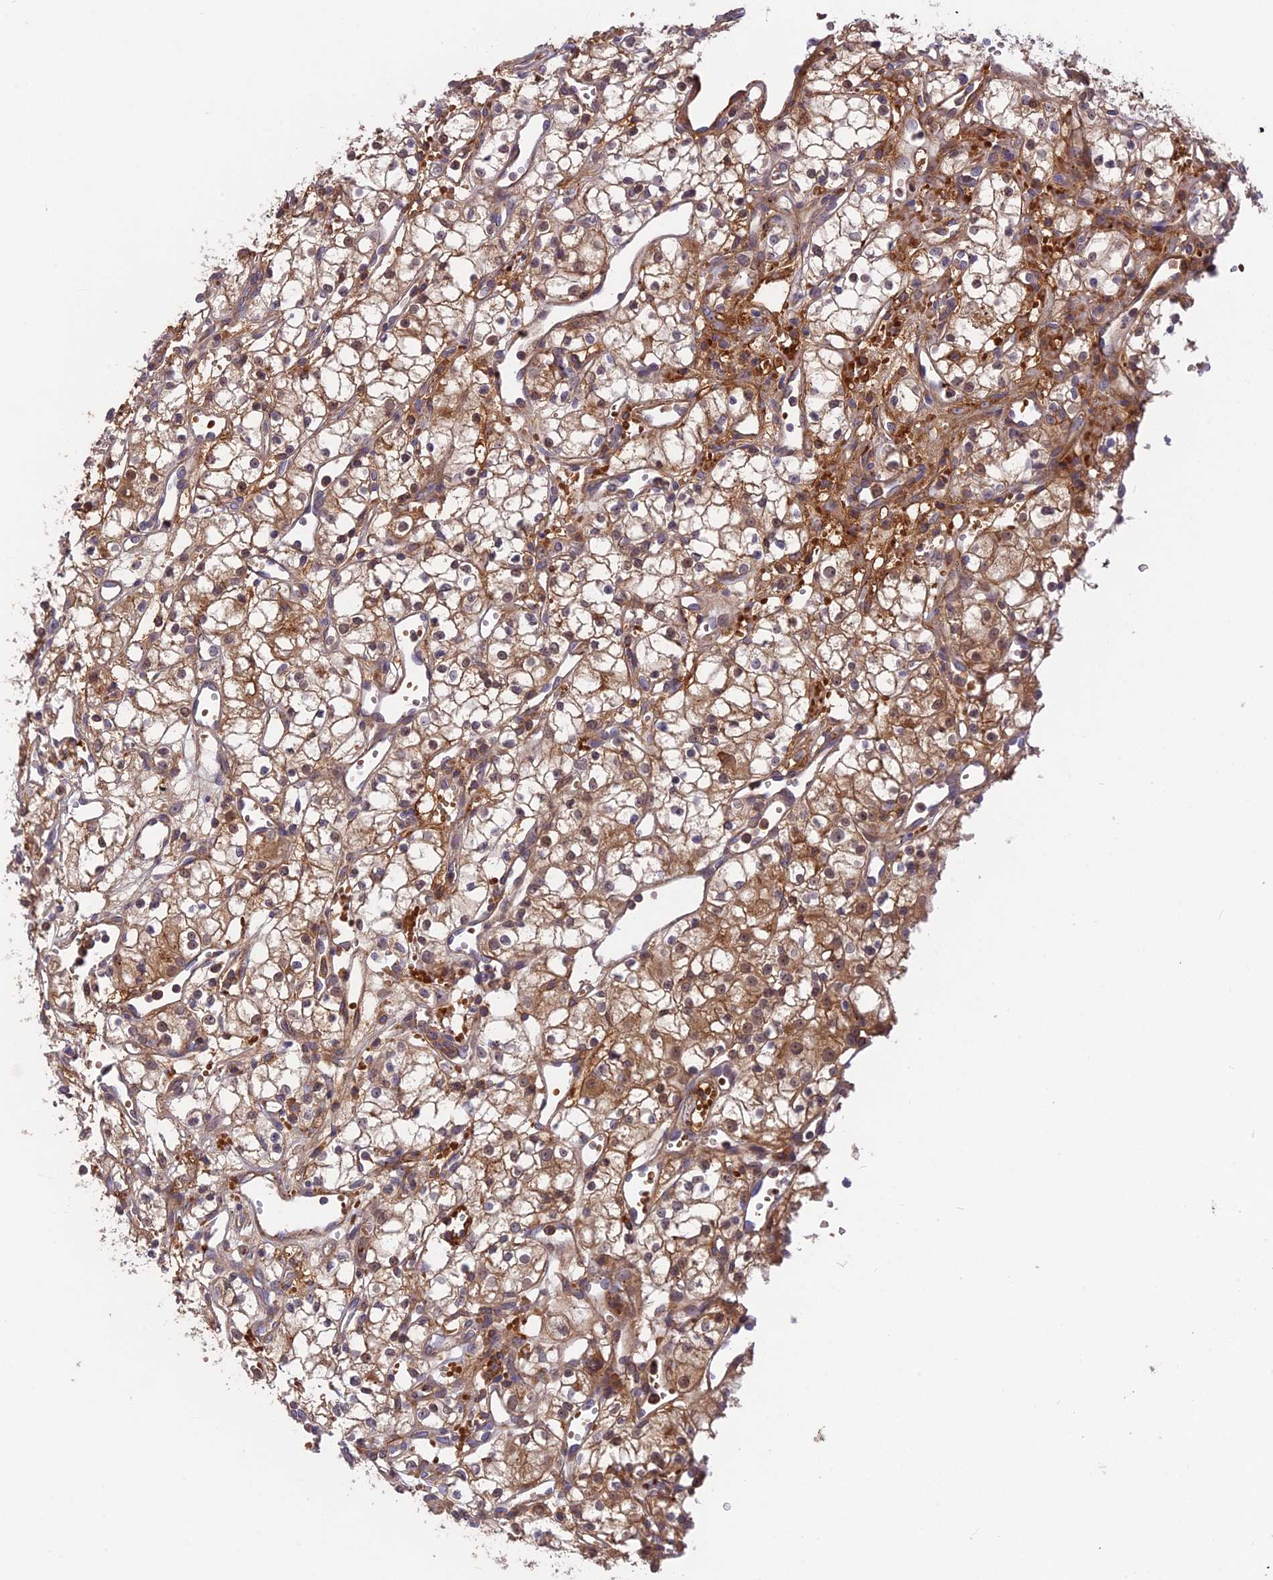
{"staining": {"intensity": "moderate", "quantity": "<25%", "location": "cytoplasmic/membranous"}, "tissue": "renal cancer", "cell_type": "Tumor cells", "image_type": "cancer", "snomed": [{"axis": "morphology", "description": "Adenocarcinoma, NOS"}, {"axis": "topography", "description": "Kidney"}], "caption": "This is an image of IHC staining of adenocarcinoma (renal), which shows moderate expression in the cytoplasmic/membranous of tumor cells.", "gene": "CPNE7", "patient": {"sex": "male", "age": 59}}